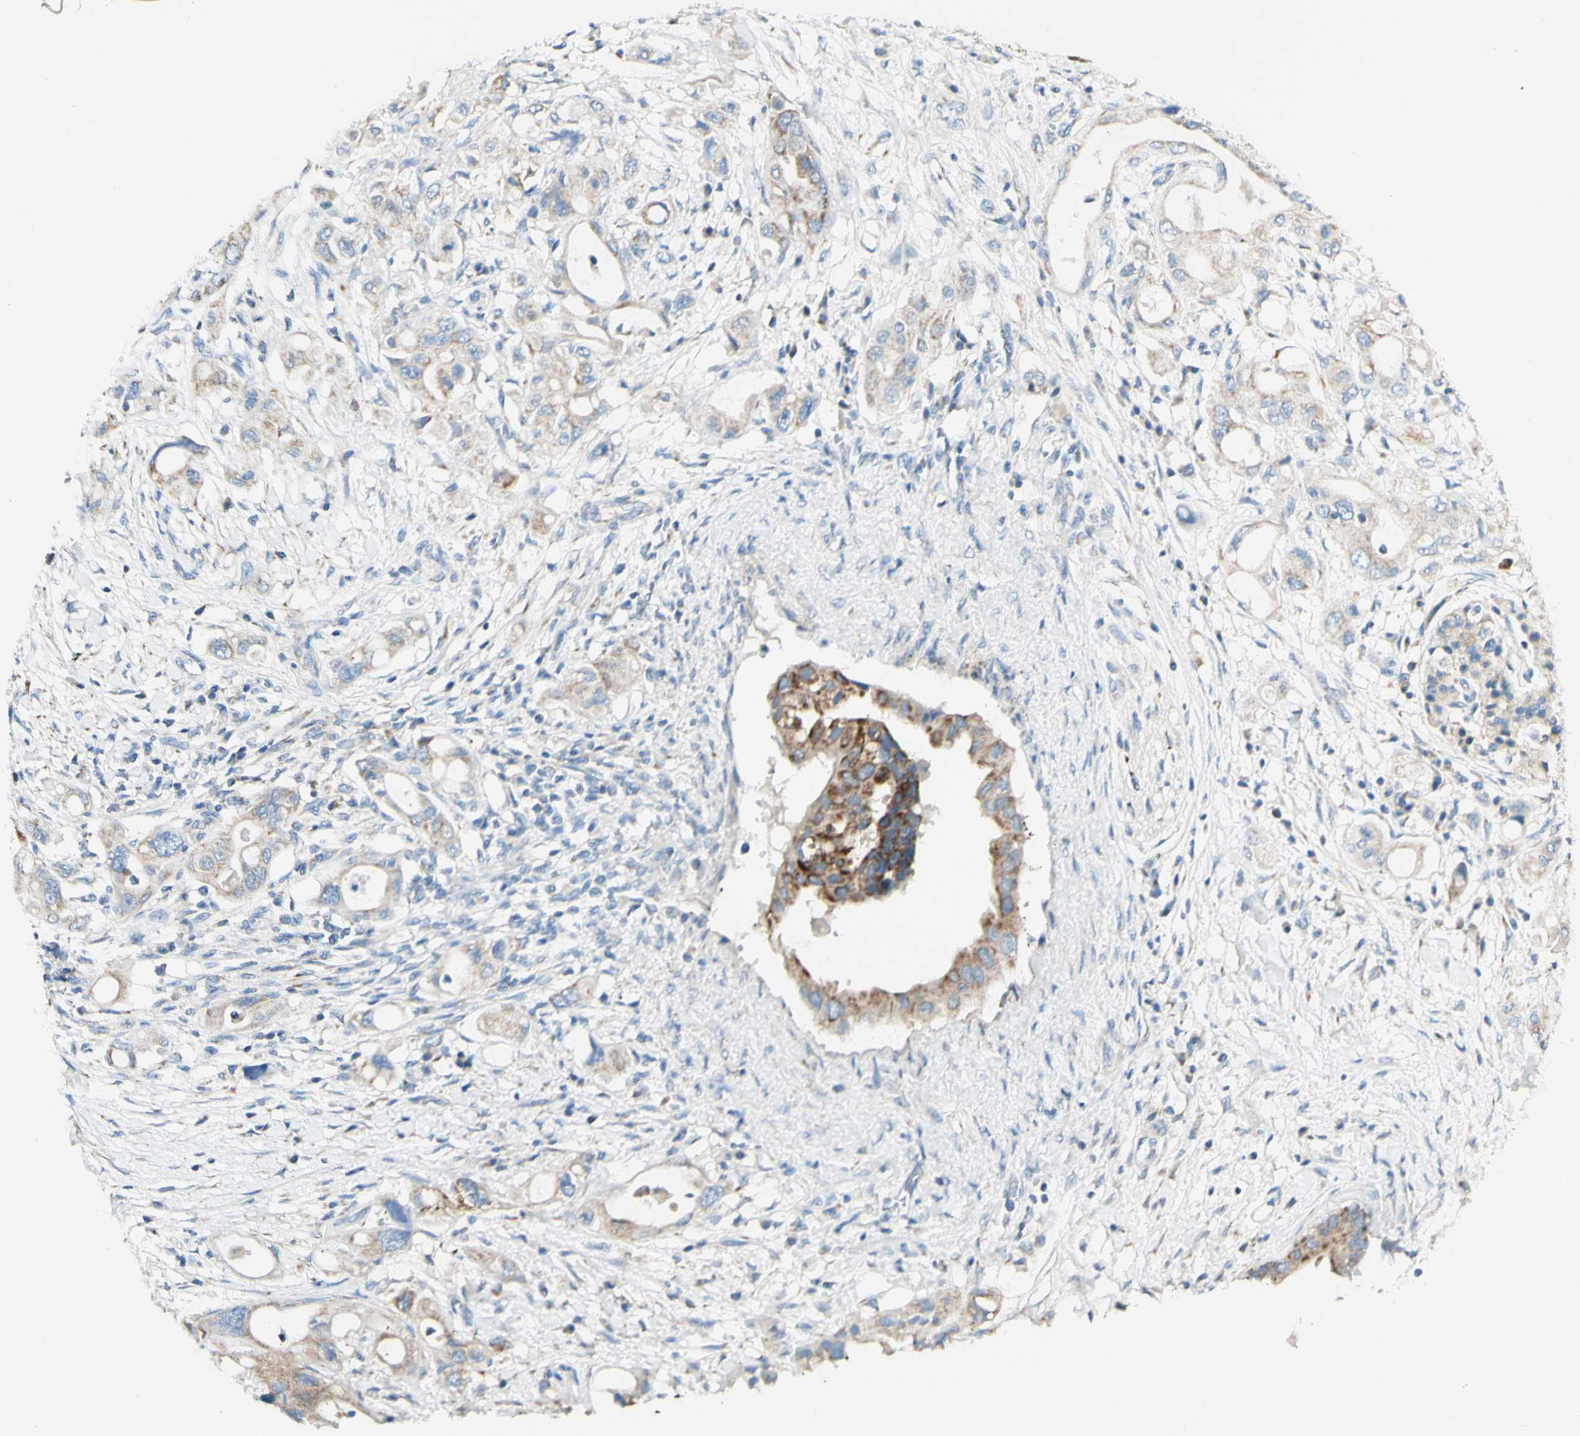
{"staining": {"intensity": "weak", "quantity": ">75%", "location": "cytoplasmic/membranous"}, "tissue": "pancreatic cancer", "cell_type": "Tumor cells", "image_type": "cancer", "snomed": [{"axis": "morphology", "description": "Adenocarcinoma, NOS"}, {"axis": "topography", "description": "Pancreas"}], "caption": "Protein expression analysis of pancreatic cancer displays weak cytoplasmic/membranous staining in about >75% of tumor cells.", "gene": "ARMC10", "patient": {"sex": "female", "age": 56}}